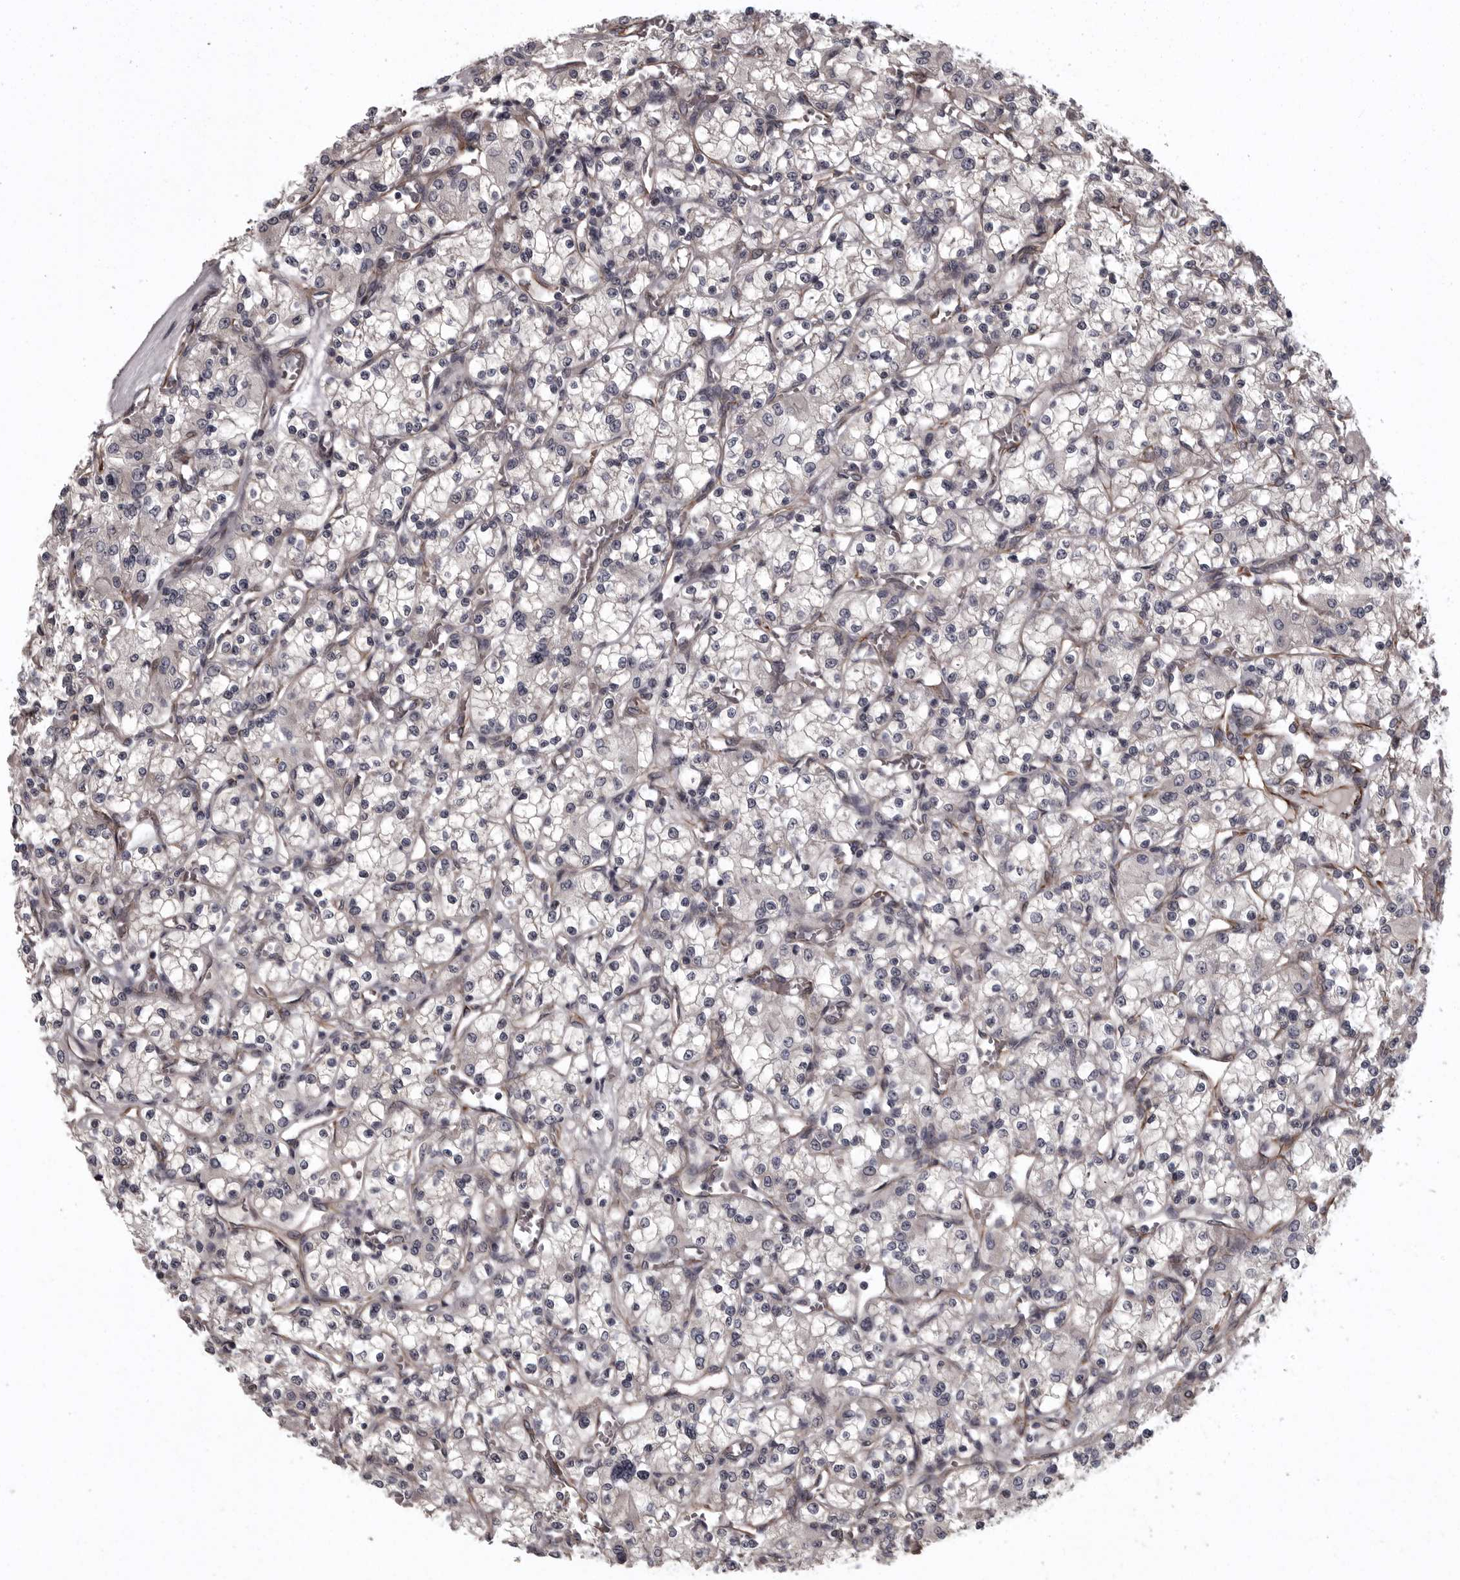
{"staining": {"intensity": "negative", "quantity": "none", "location": "none"}, "tissue": "renal cancer", "cell_type": "Tumor cells", "image_type": "cancer", "snomed": [{"axis": "morphology", "description": "Adenocarcinoma, NOS"}, {"axis": "topography", "description": "Kidney"}], "caption": "The IHC histopathology image has no significant expression in tumor cells of renal cancer (adenocarcinoma) tissue.", "gene": "FAAP100", "patient": {"sex": "female", "age": 59}}